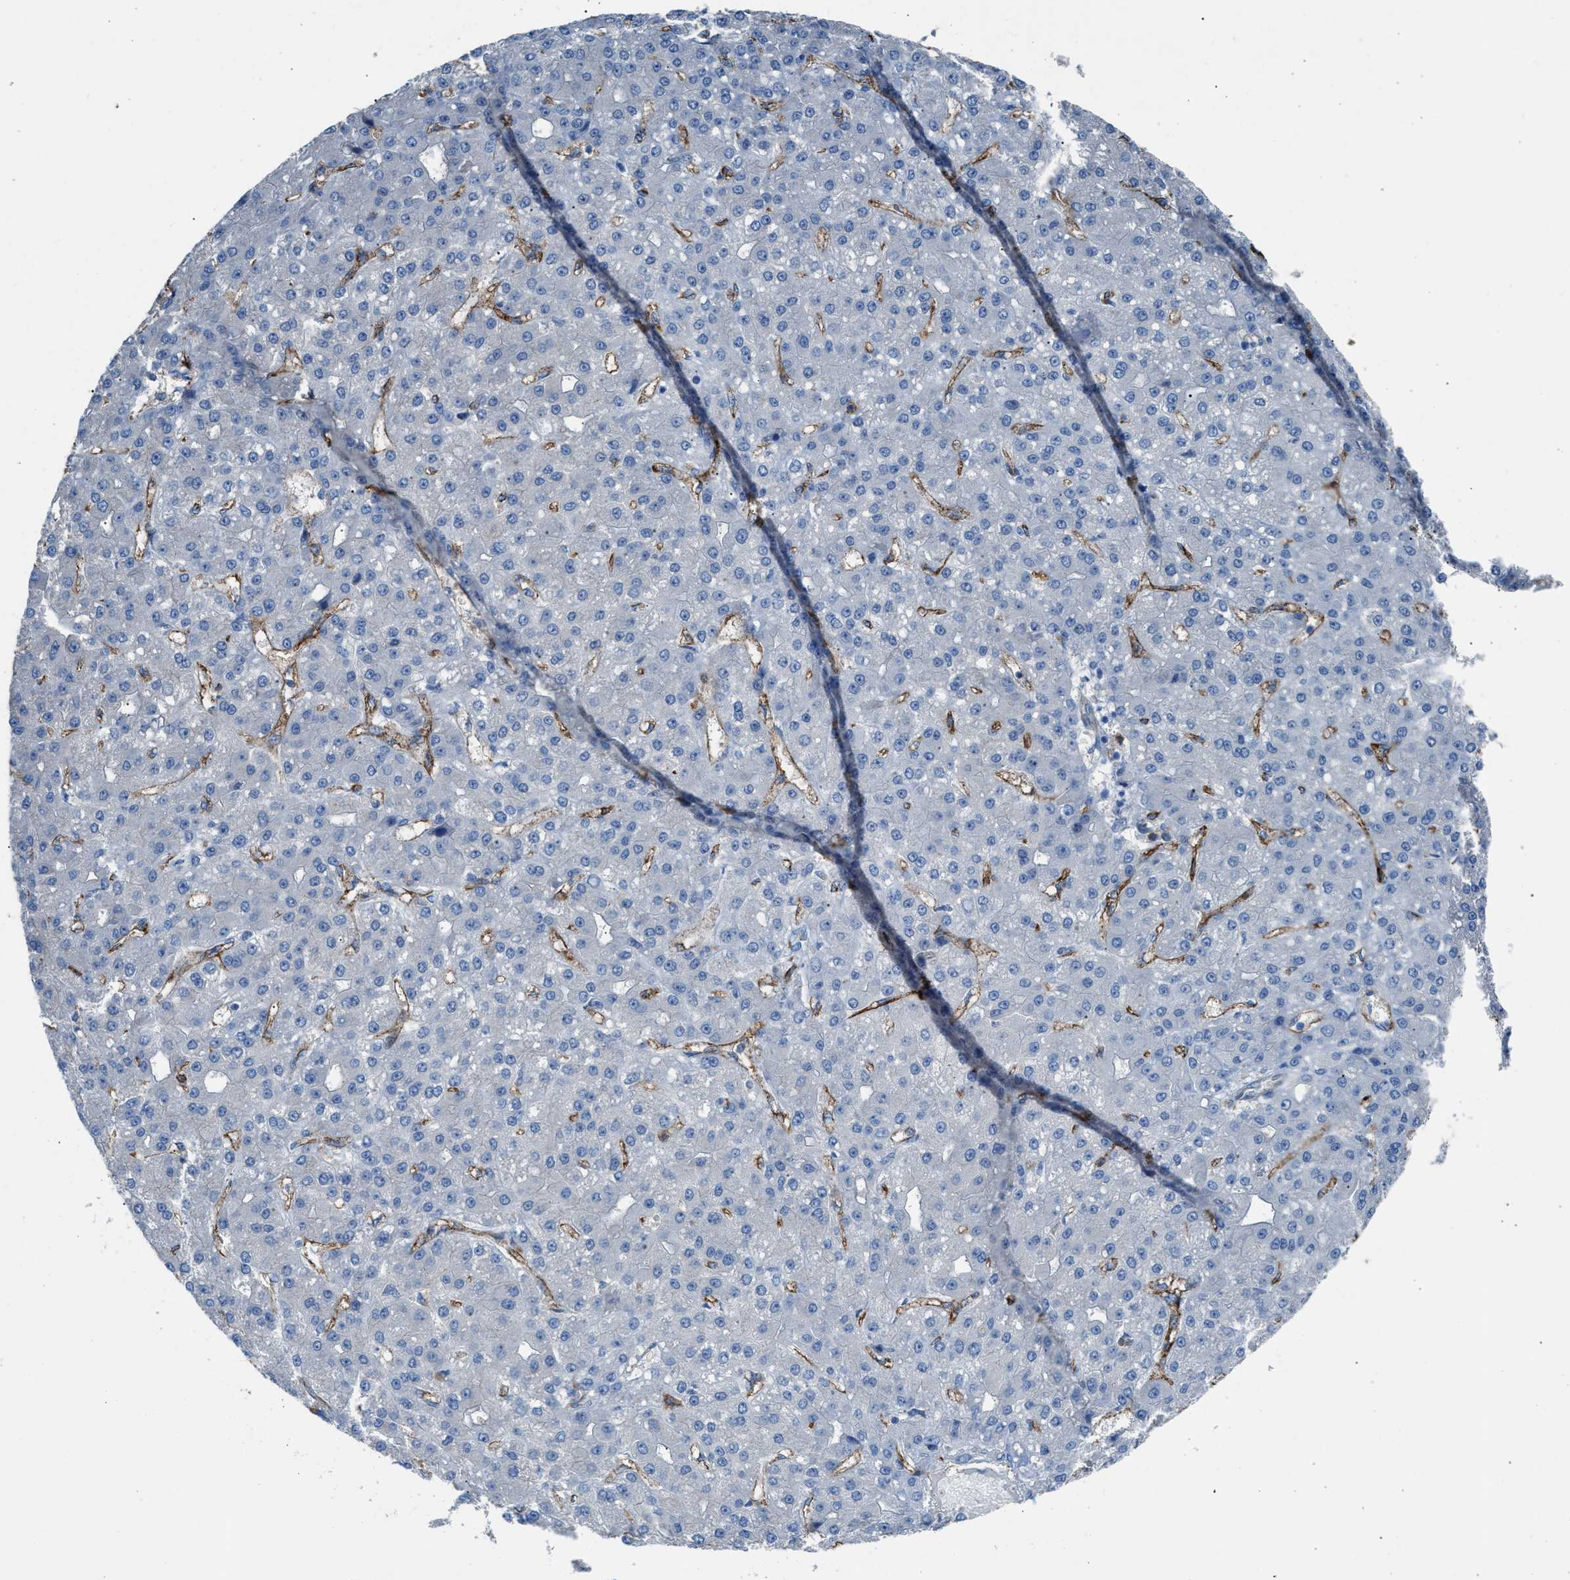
{"staining": {"intensity": "negative", "quantity": "none", "location": "none"}, "tissue": "liver cancer", "cell_type": "Tumor cells", "image_type": "cancer", "snomed": [{"axis": "morphology", "description": "Carcinoma, Hepatocellular, NOS"}, {"axis": "topography", "description": "Liver"}], "caption": "Histopathology image shows no protein staining in tumor cells of hepatocellular carcinoma (liver) tissue.", "gene": "DYSF", "patient": {"sex": "male", "age": 67}}